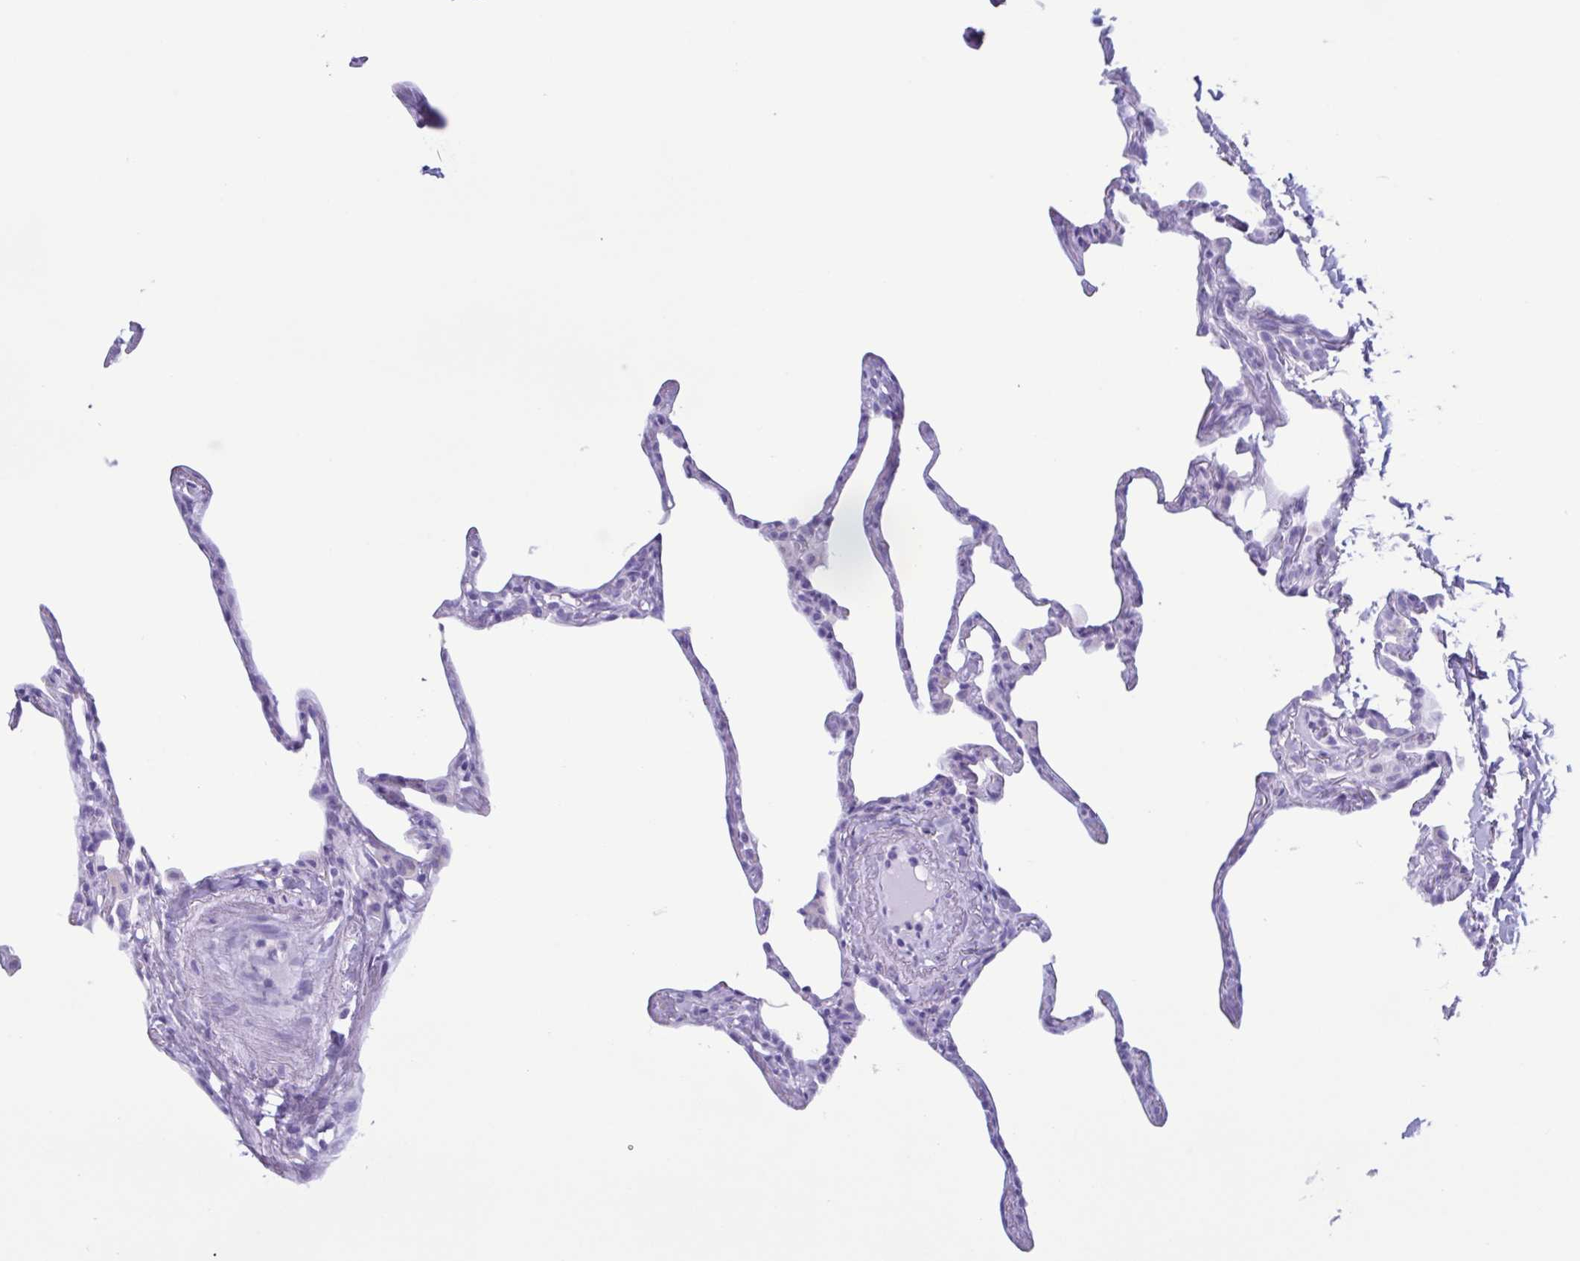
{"staining": {"intensity": "negative", "quantity": "none", "location": "none"}, "tissue": "lung", "cell_type": "Alveolar cells", "image_type": "normal", "snomed": [{"axis": "morphology", "description": "Normal tissue, NOS"}, {"axis": "topography", "description": "Lung"}], "caption": "High power microscopy histopathology image of an IHC micrograph of benign lung, revealing no significant staining in alveolar cells.", "gene": "LTF", "patient": {"sex": "male", "age": 65}}